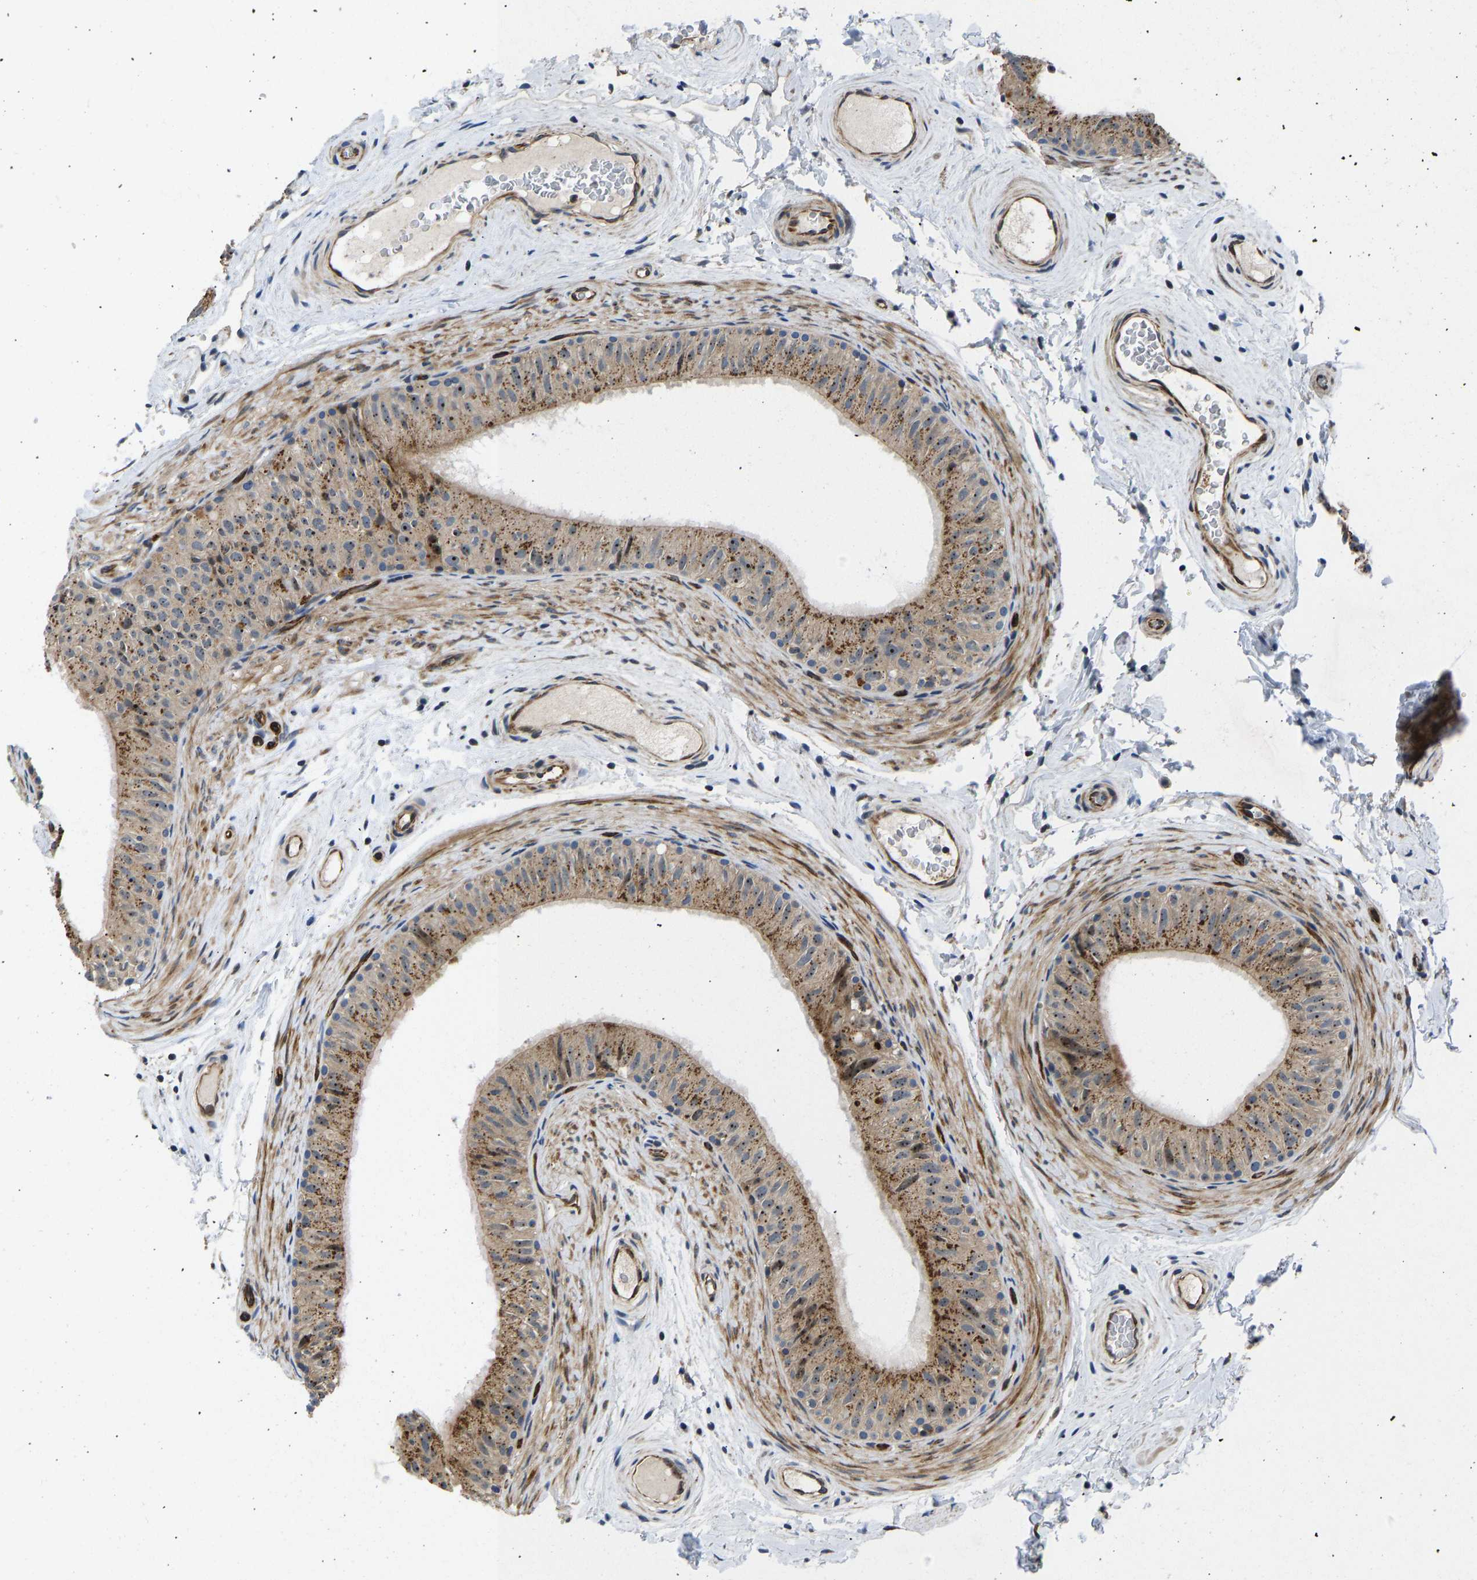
{"staining": {"intensity": "moderate", "quantity": ">75%", "location": "cytoplasmic/membranous,nuclear"}, "tissue": "epididymis", "cell_type": "Glandular cells", "image_type": "normal", "snomed": [{"axis": "morphology", "description": "Normal tissue, NOS"}, {"axis": "topography", "description": "Epididymis"}], "caption": "Brown immunohistochemical staining in unremarkable human epididymis demonstrates moderate cytoplasmic/membranous,nuclear staining in about >75% of glandular cells.", "gene": "RESF1", "patient": {"sex": "male", "age": 34}}